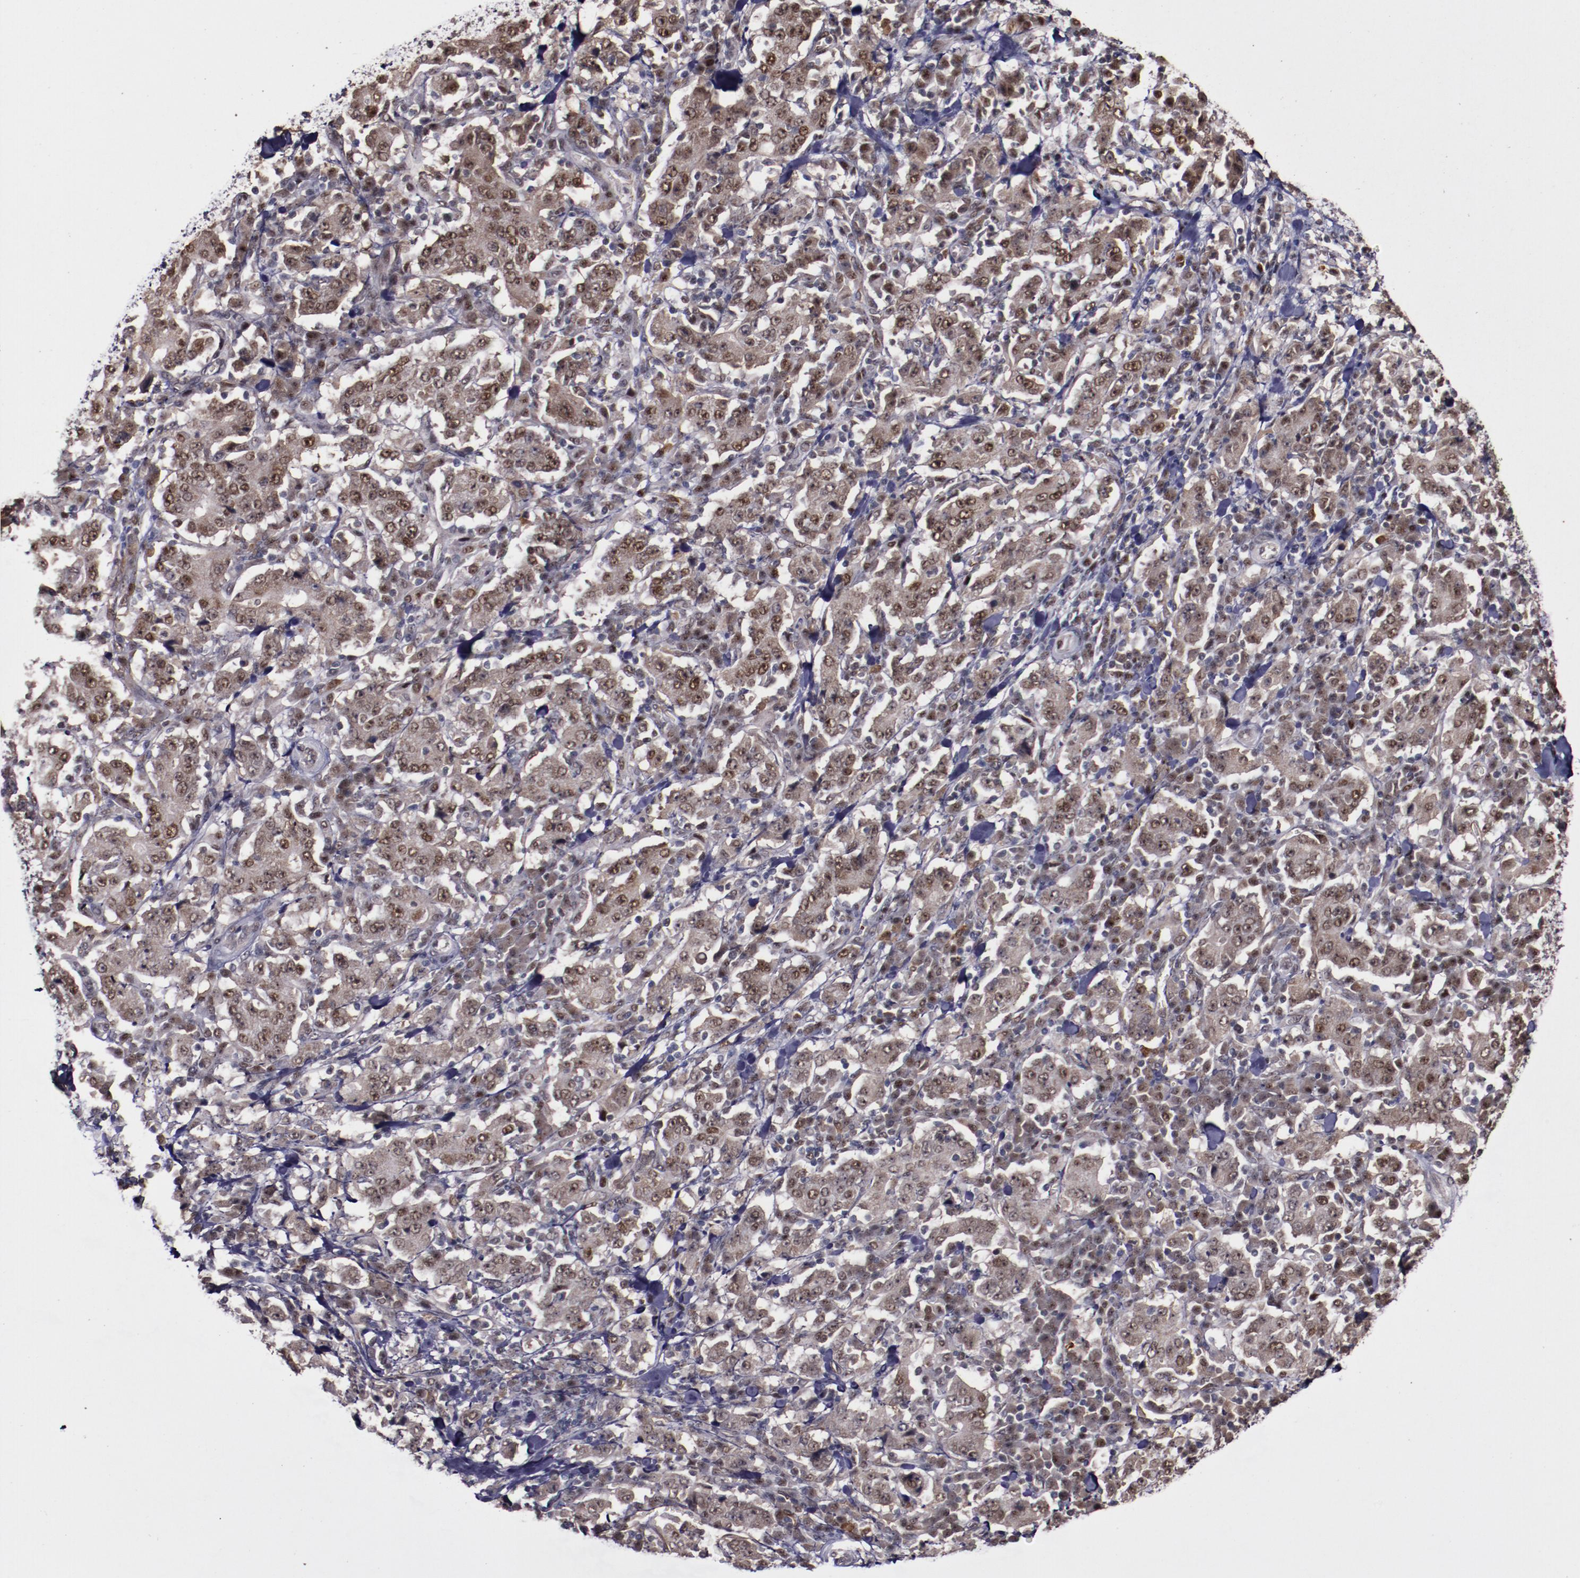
{"staining": {"intensity": "moderate", "quantity": ">75%", "location": "cytoplasmic/membranous,nuclear"}, "tissue": "stomach cancer", "cell_type": "Tumor cells", "image_type": "cancer", "snomed": [{"axis": "morphology", "description": "Normal tissue, NOS"}, {"axis": "morphology", "description": "Adenocarcinoma, NOS"}, {"axis": "topography", "description": "Stomach, upper"}, {"axis": "topography", "description": "Stomach"}], "caption": "Protein analysis of stomach cancer tissue displays moderate cytoplasmic/membranous and nuclear expression in approximately >75% of tumor cells. (Brightfield microscopy of DAB IHC at high magnification).", "gene": "CHEK2", "patient": {"sex": "male", "age": 59}}